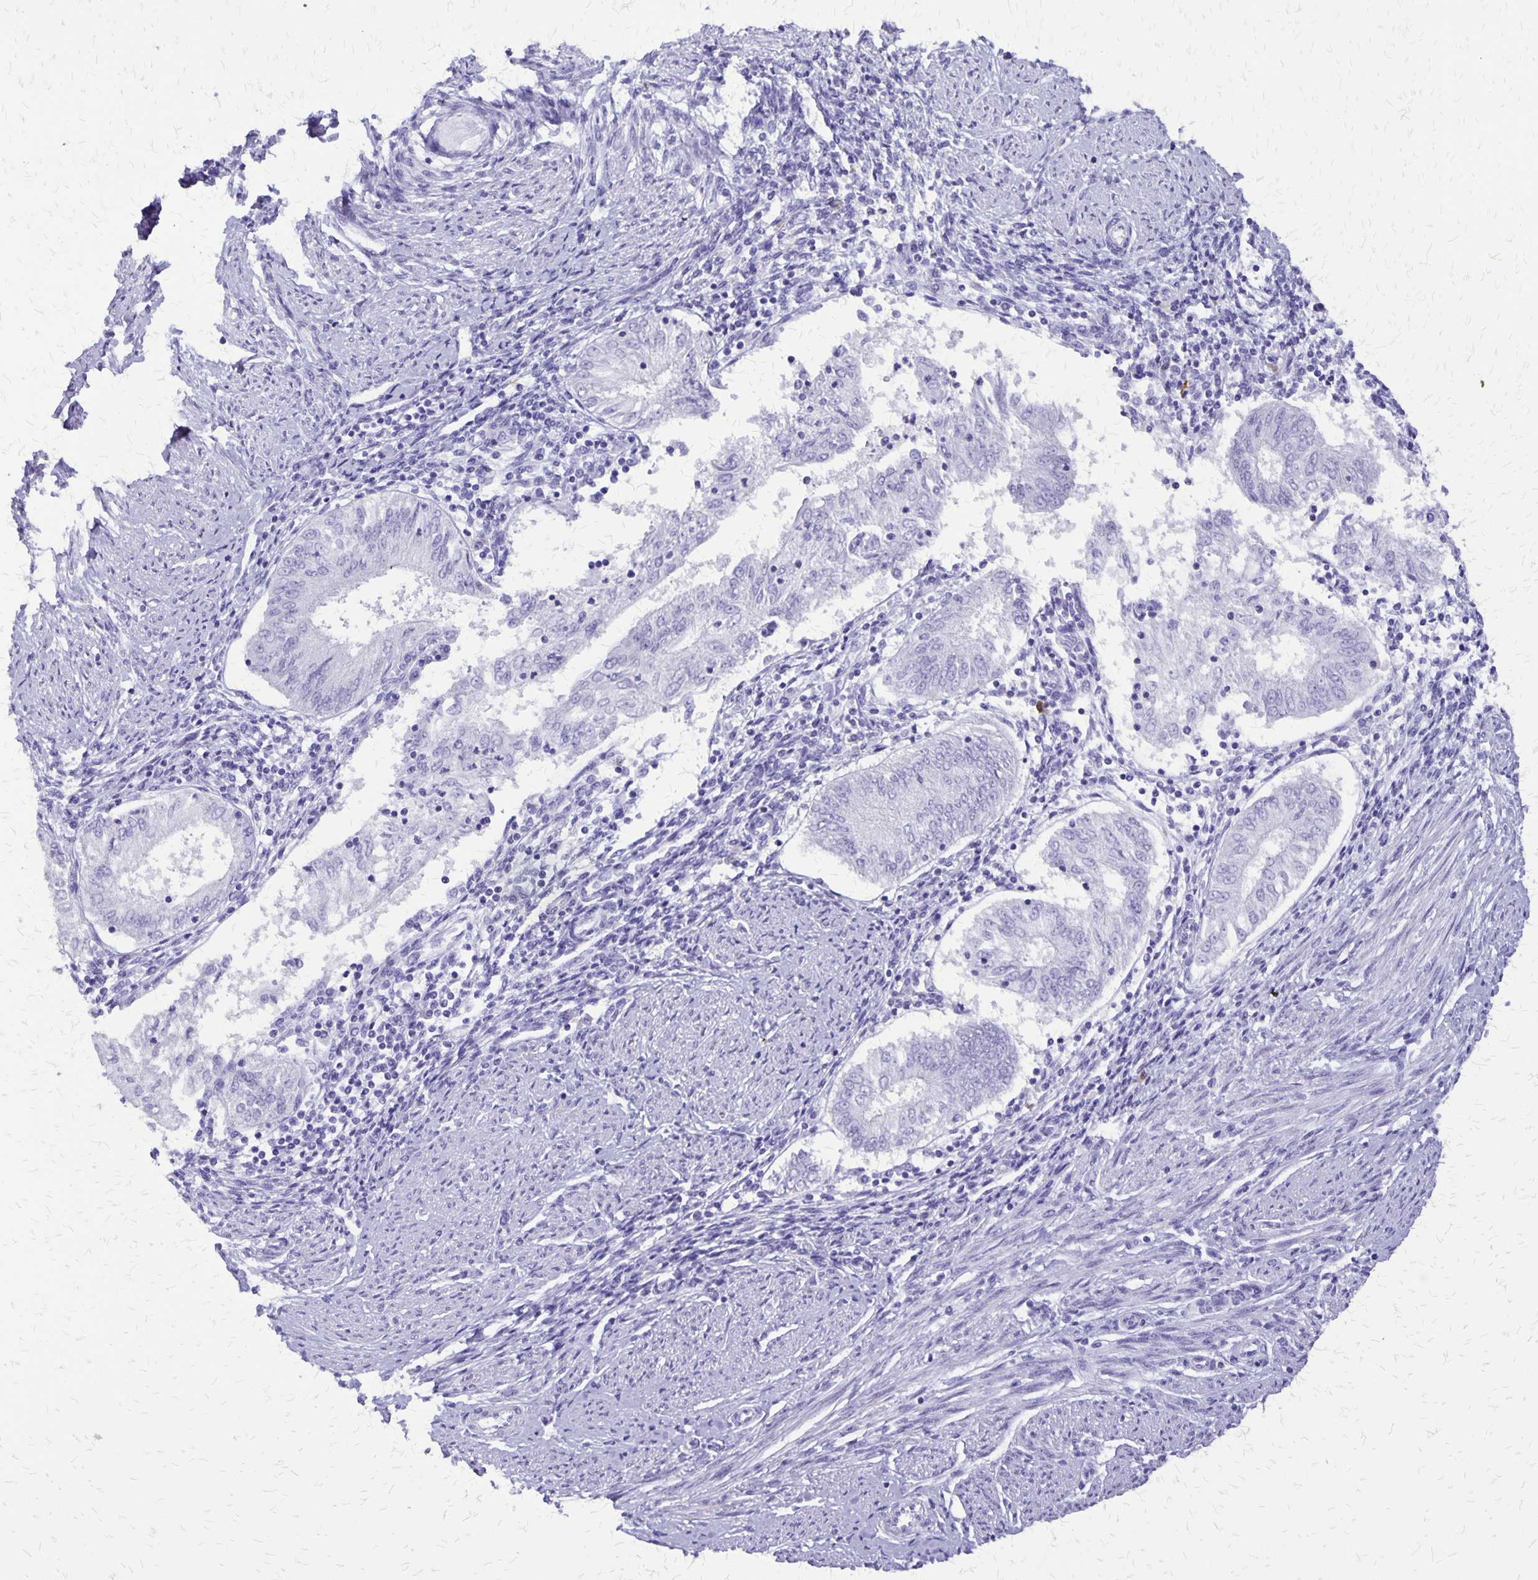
{"staining": {"intensity": "negative", "quantity": "none", "location": "none"}, "tissue": "endometrial cancer", "cell_type": "Tumor cells", "image_type": "cancer", "snomed": [{"axis": "morphology", "description": "Adenocarcinoma, NOS"}, {"axis": "topography", "description": "Endometrium"}], "caption": "The histopathology image demonstrates no significant positivity in tumor cells of endometrial cancer.", "gene": "SLC13A2", "patient": {"sex": "female", "age": 68}}